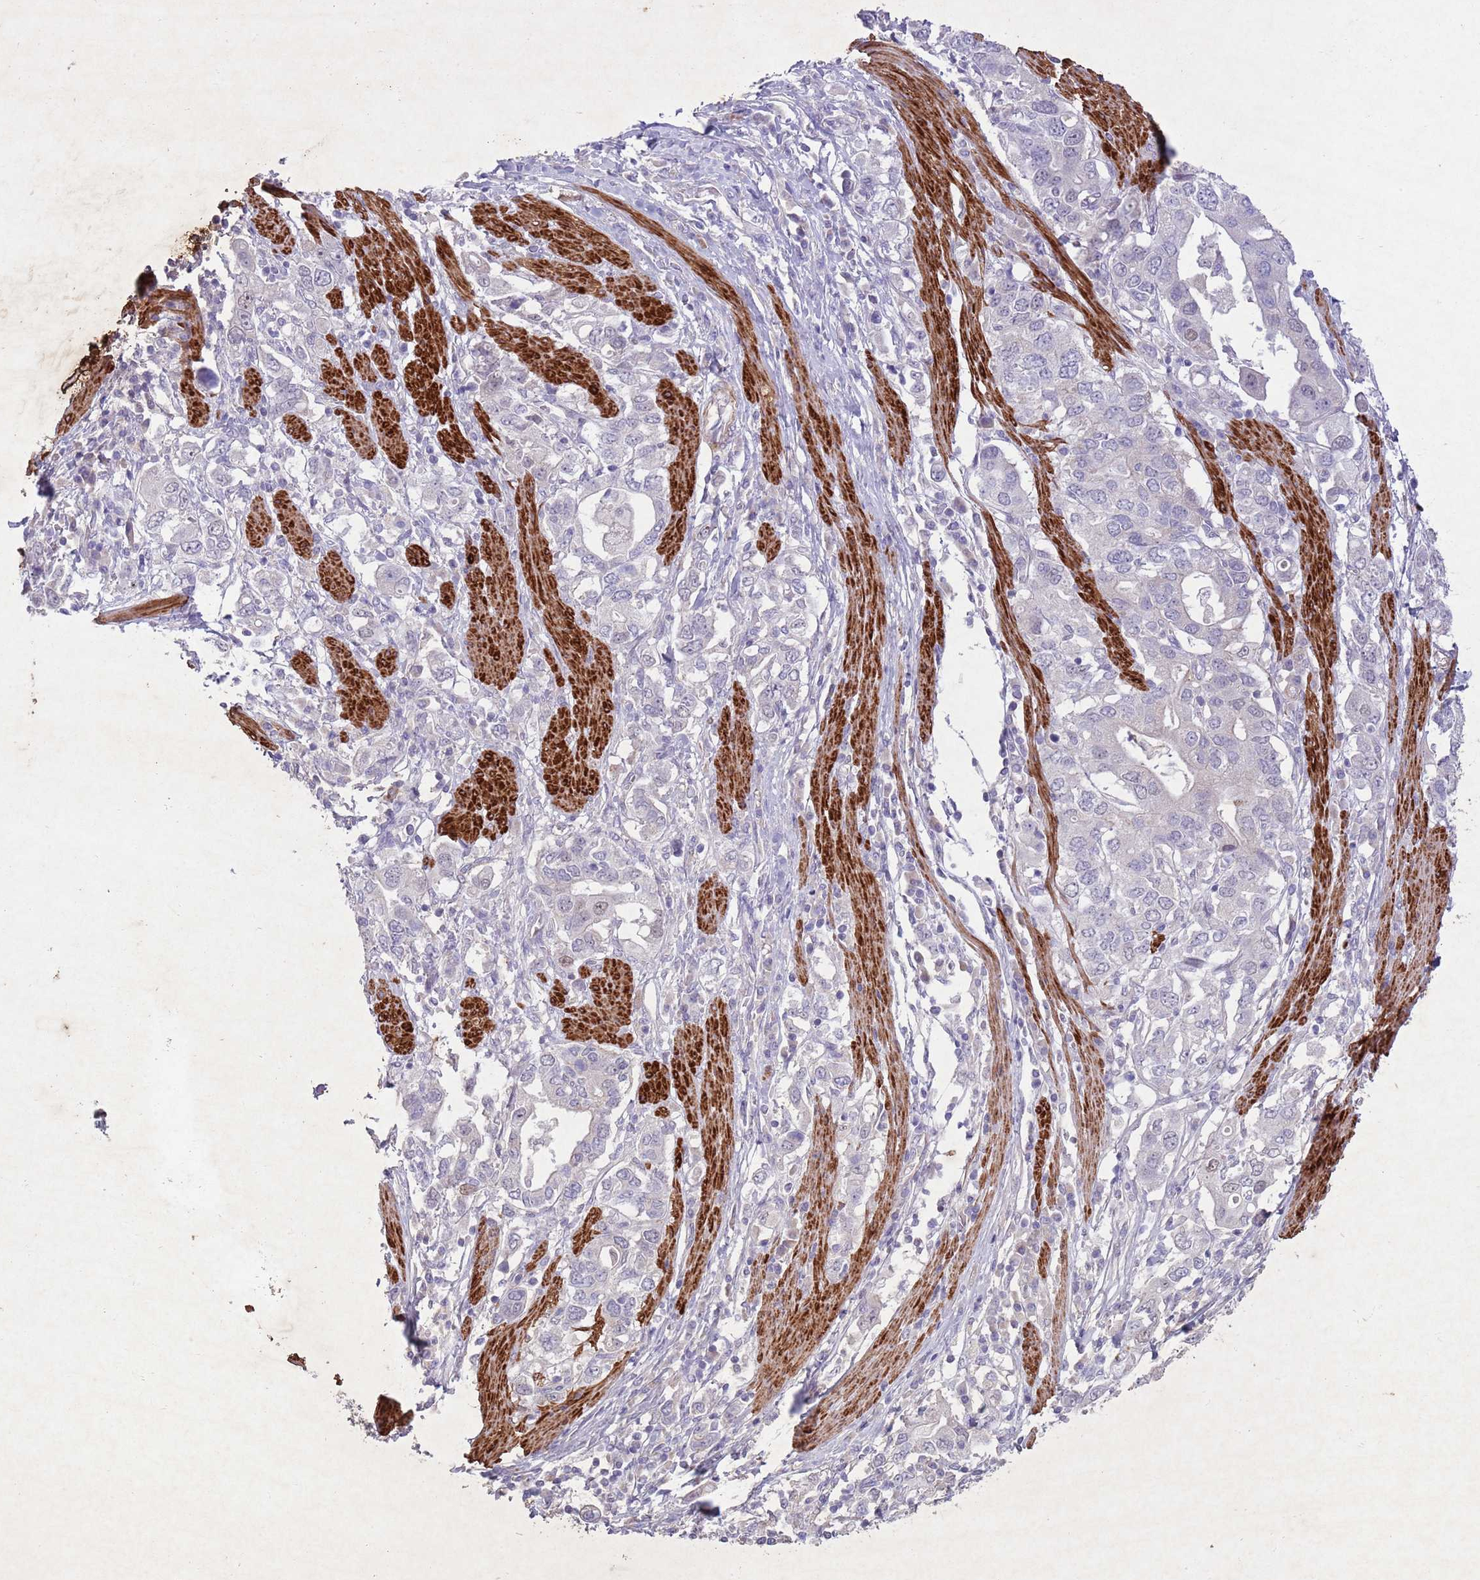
{"staining": {"intensity": "negative", "quantity": "none", "location": "none"}, "tissue": "stomach cancer", "cell_type": "Tumor cells", "image_type": "cancer", "snomed": [{"axis": "morphology", "description": "Adenocarcinoma, NOS"}, {"axis": "topography", "description": "Stomach, upper"}, {"axis": "topography", "description": "Stomach"}], "caption": "An immunohistochemistry micrograph of adenocarcinoma (stomach) is shown. There is no staining in tumor cells of adenocarcinoma (stomach).", "gene": "CCNI", "patient": {"sex": "male", "age": 62}}